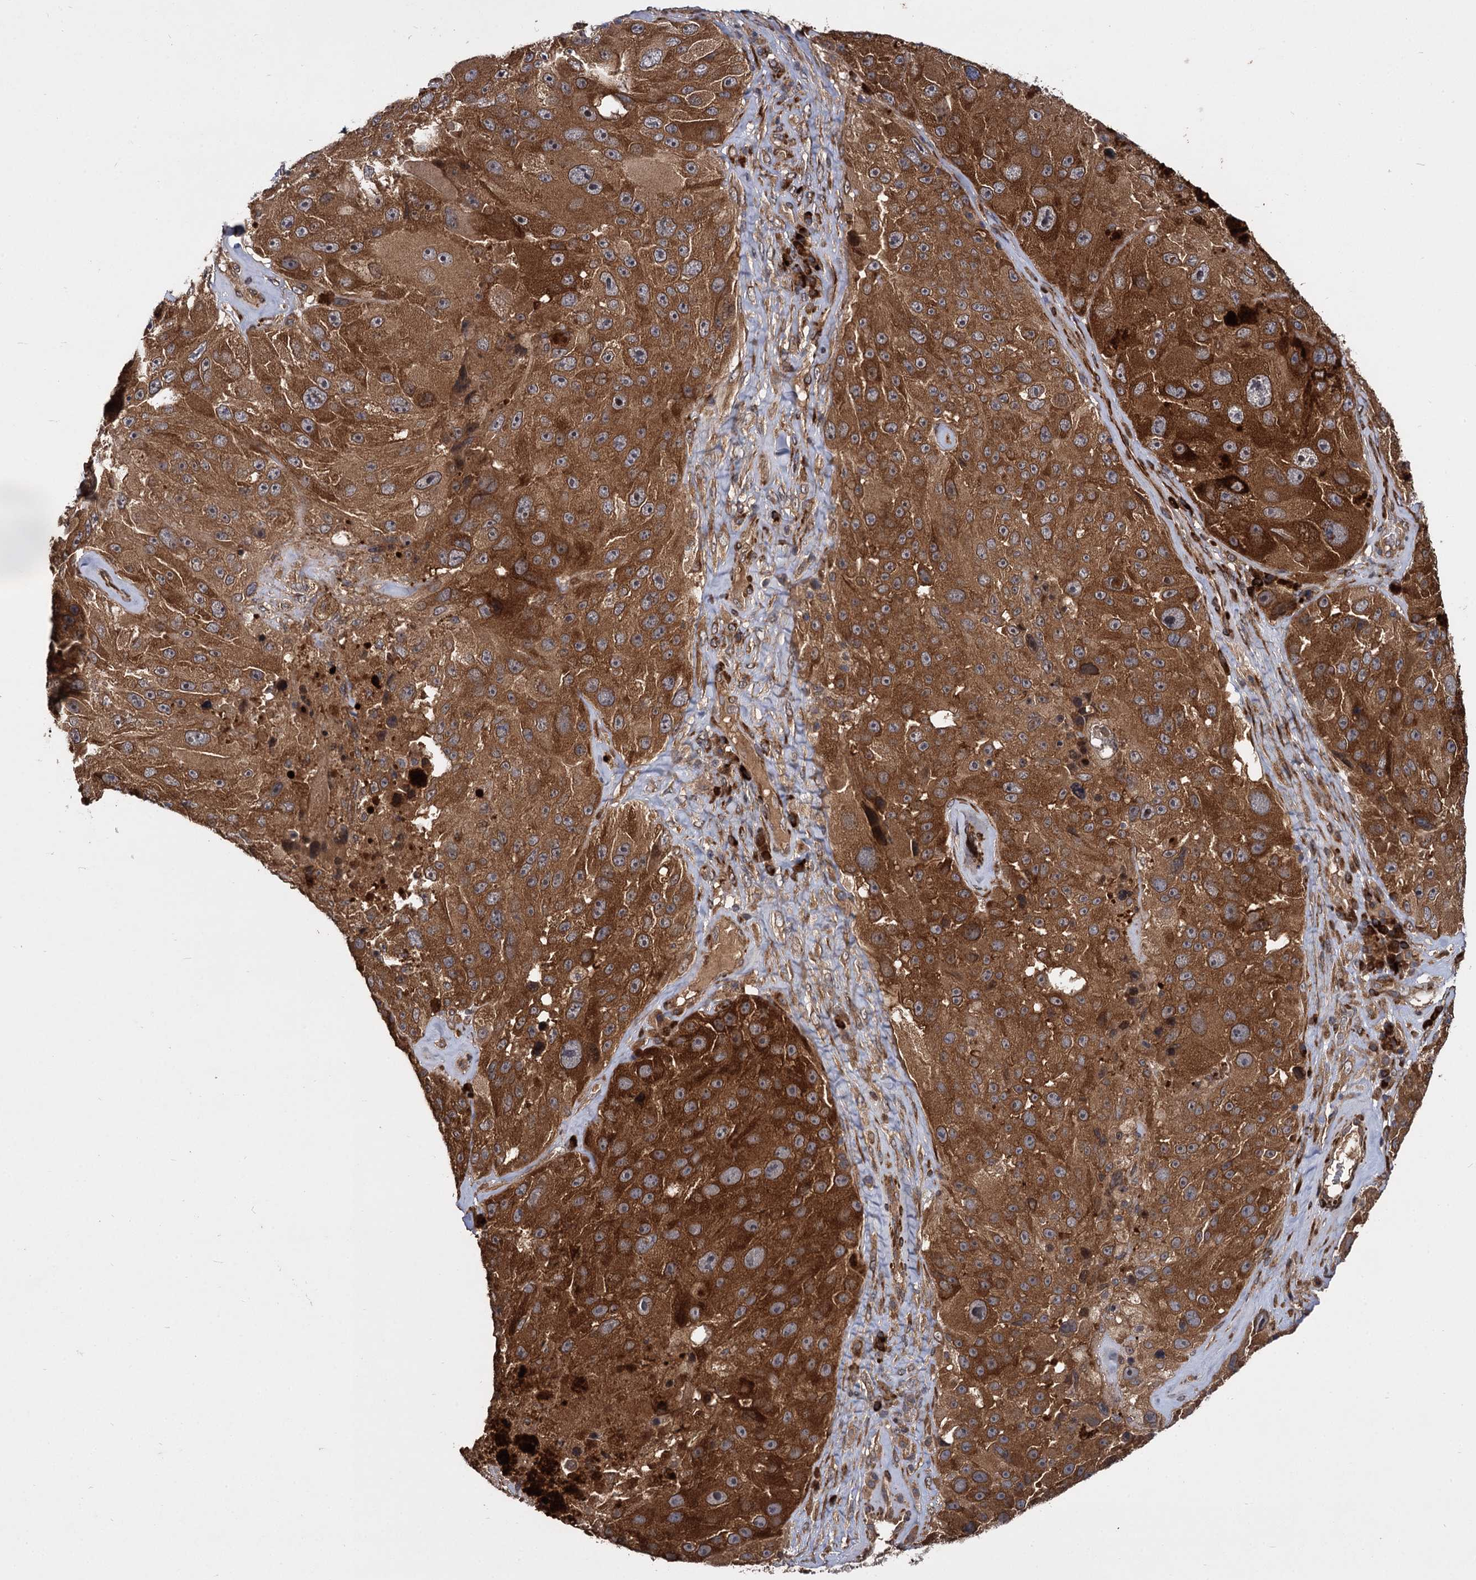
{"staining": {"intensity": "strong", "quantity": ">75%", "location": "cytoplasmic/membranous"}, "tissue": "melanoma", "cell_type": "Tumor cells", "image_type": "cancer", "snomed": [{"axis": "morphology", "description": "Malignant melanoma, Metastatic site"}, {"axis": "topography", "description": "Lymph node"}], "caption": "A brown stain shows strong cytoplasmic/membranous positivity of a protein in human melanoma tumor cells.", "gene": "INPPL1", "patient": {"sex": "male", "age": 62}}